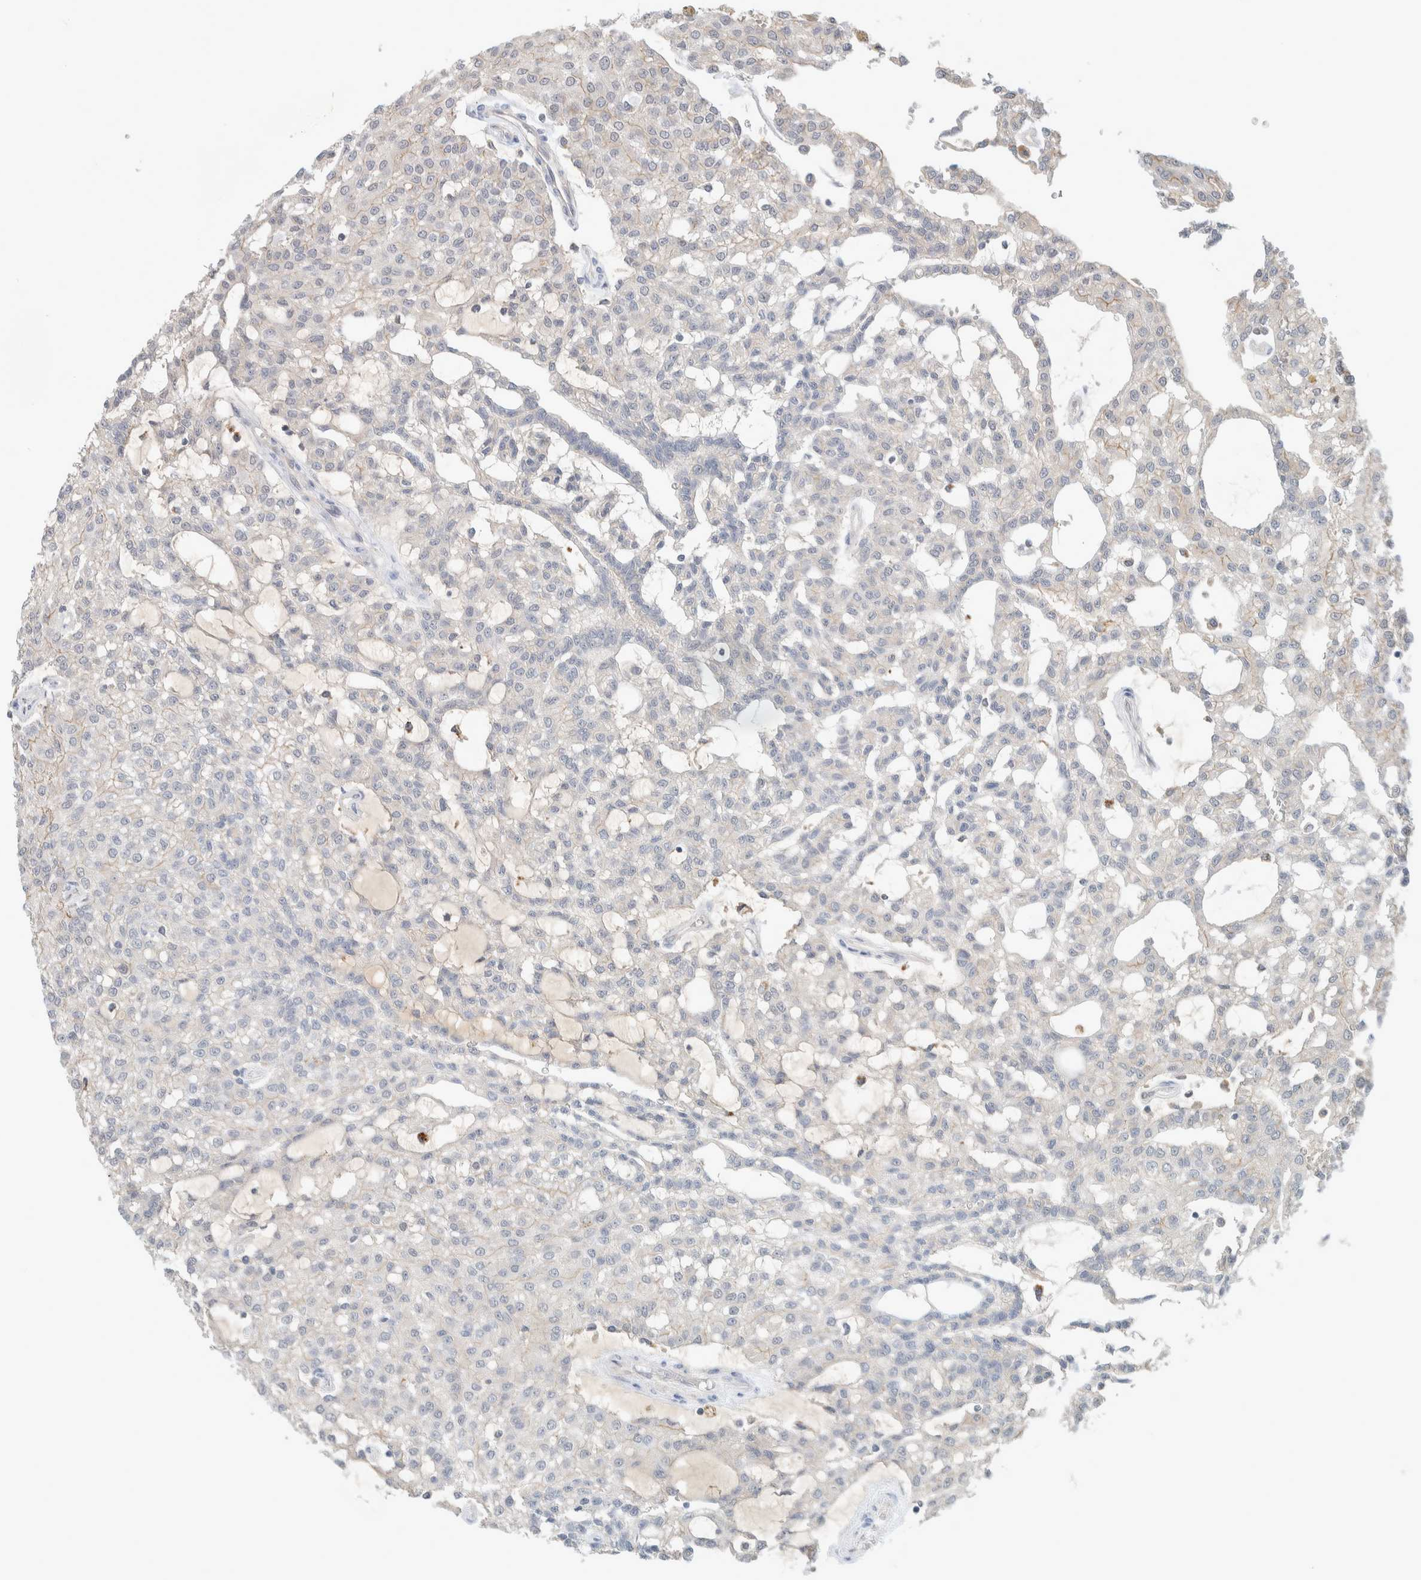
{"staining": {"intensity": "negative", "quantity": "none", "location": "none"}, "tissue": "renal cancer", "cell_type": "Tumor cells", "image_type": "cancer", "snomed": [{"axis": "morphology", "description": "Adenocarcinoma, NOS"}, {"axis": "topography", "description": "Kidney"}], "caption": "Immunohistochemistry (IHC) of human adenocarcinoma (renal) shows no positivity in tumor cells. (DAB immunohistochemistry (IHC) with hematoxylin counter stain).", "gene": "DEPTOR", "patient": {"sex": "male", "age": 63}}